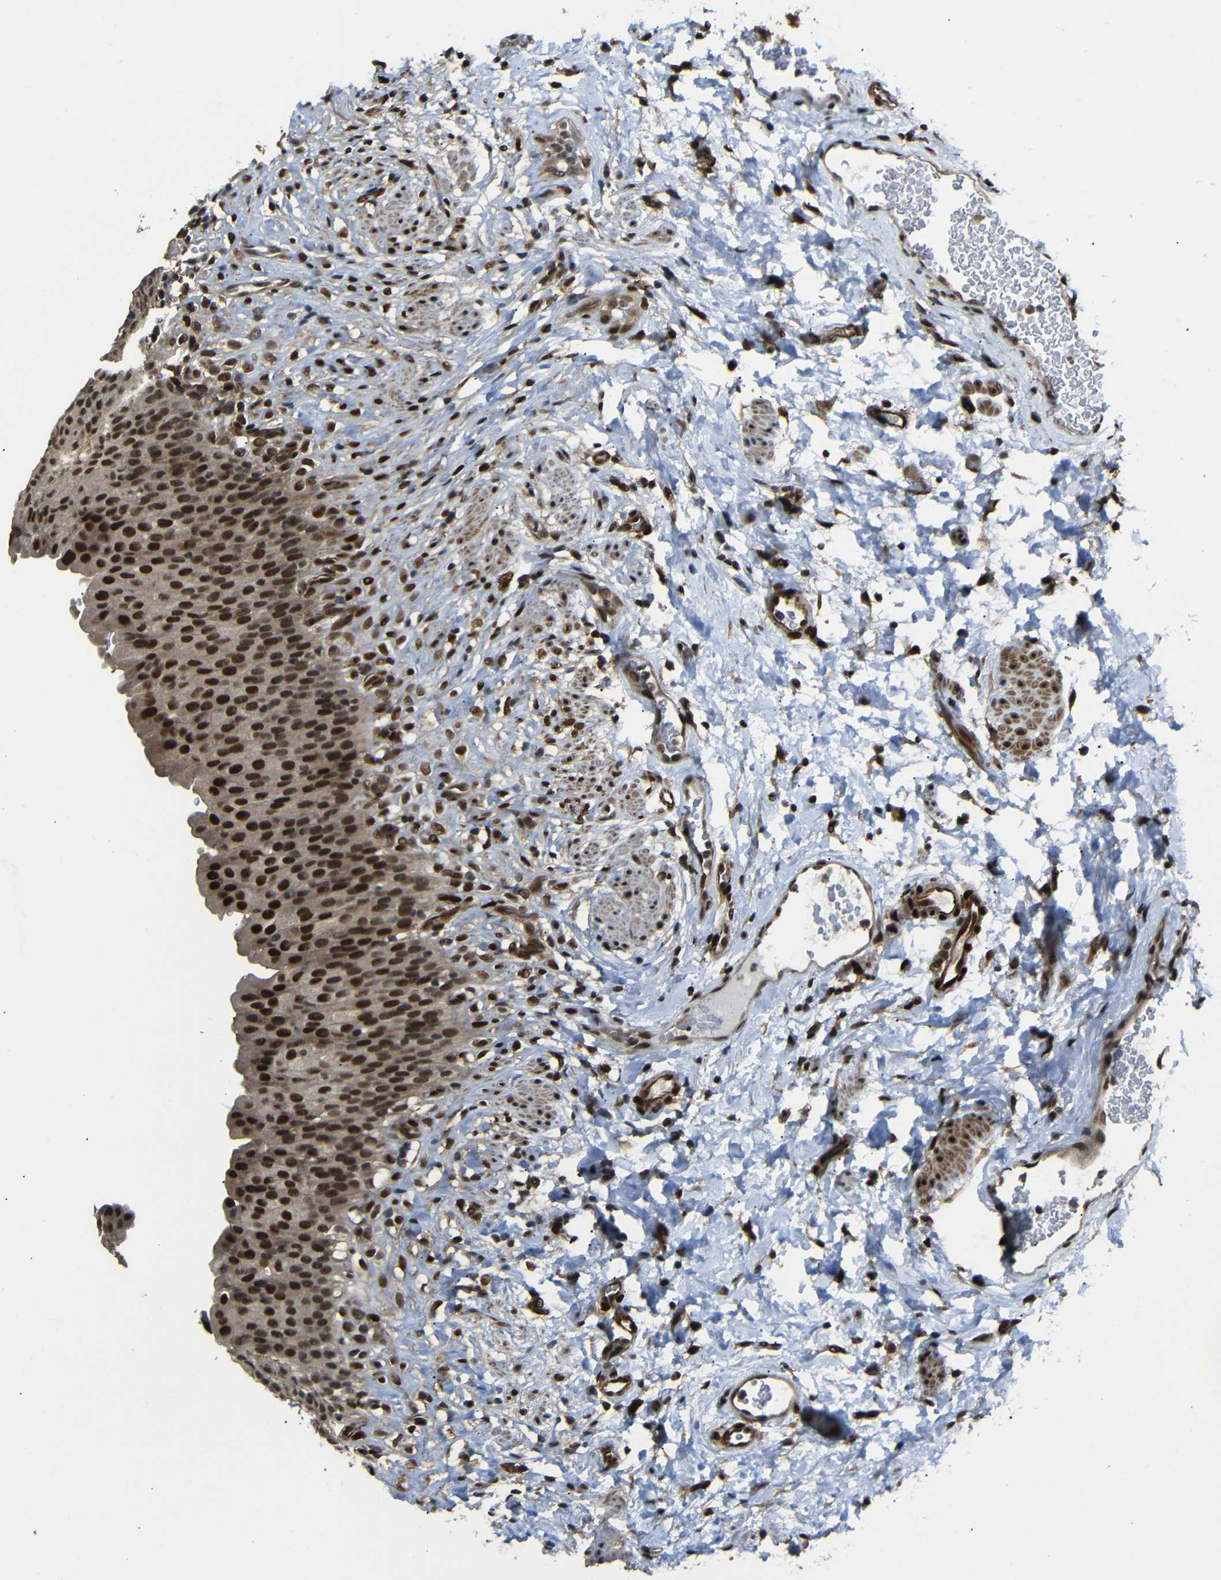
{"staining": {"intensity": "strong", "quantity": ">75%", "location": "cytoplasmic/membranous,nuclear"}, "tissue": "urinary bladder", "cell_type": "Urothelial cells", "image_type": "normal", "snomed": [{"axis": "morphology", "description": "Normal tissue, NOS"}, {"axis": "topography", "description": "Urinary bladder"}], "caption": "High-magnification brightfield microscopy of unremarkable urinary bladder stained with DAB (3,3'-diaminobenzidine) (brown) and counterstained with hematoxylin (blue). urothelial cells exhibit strong cytoplasmic/membranous,nuclear positivity is seen in about>75% of cells.", "gene": "TBX2", "patient": {"sex": "female", "age": 79}}